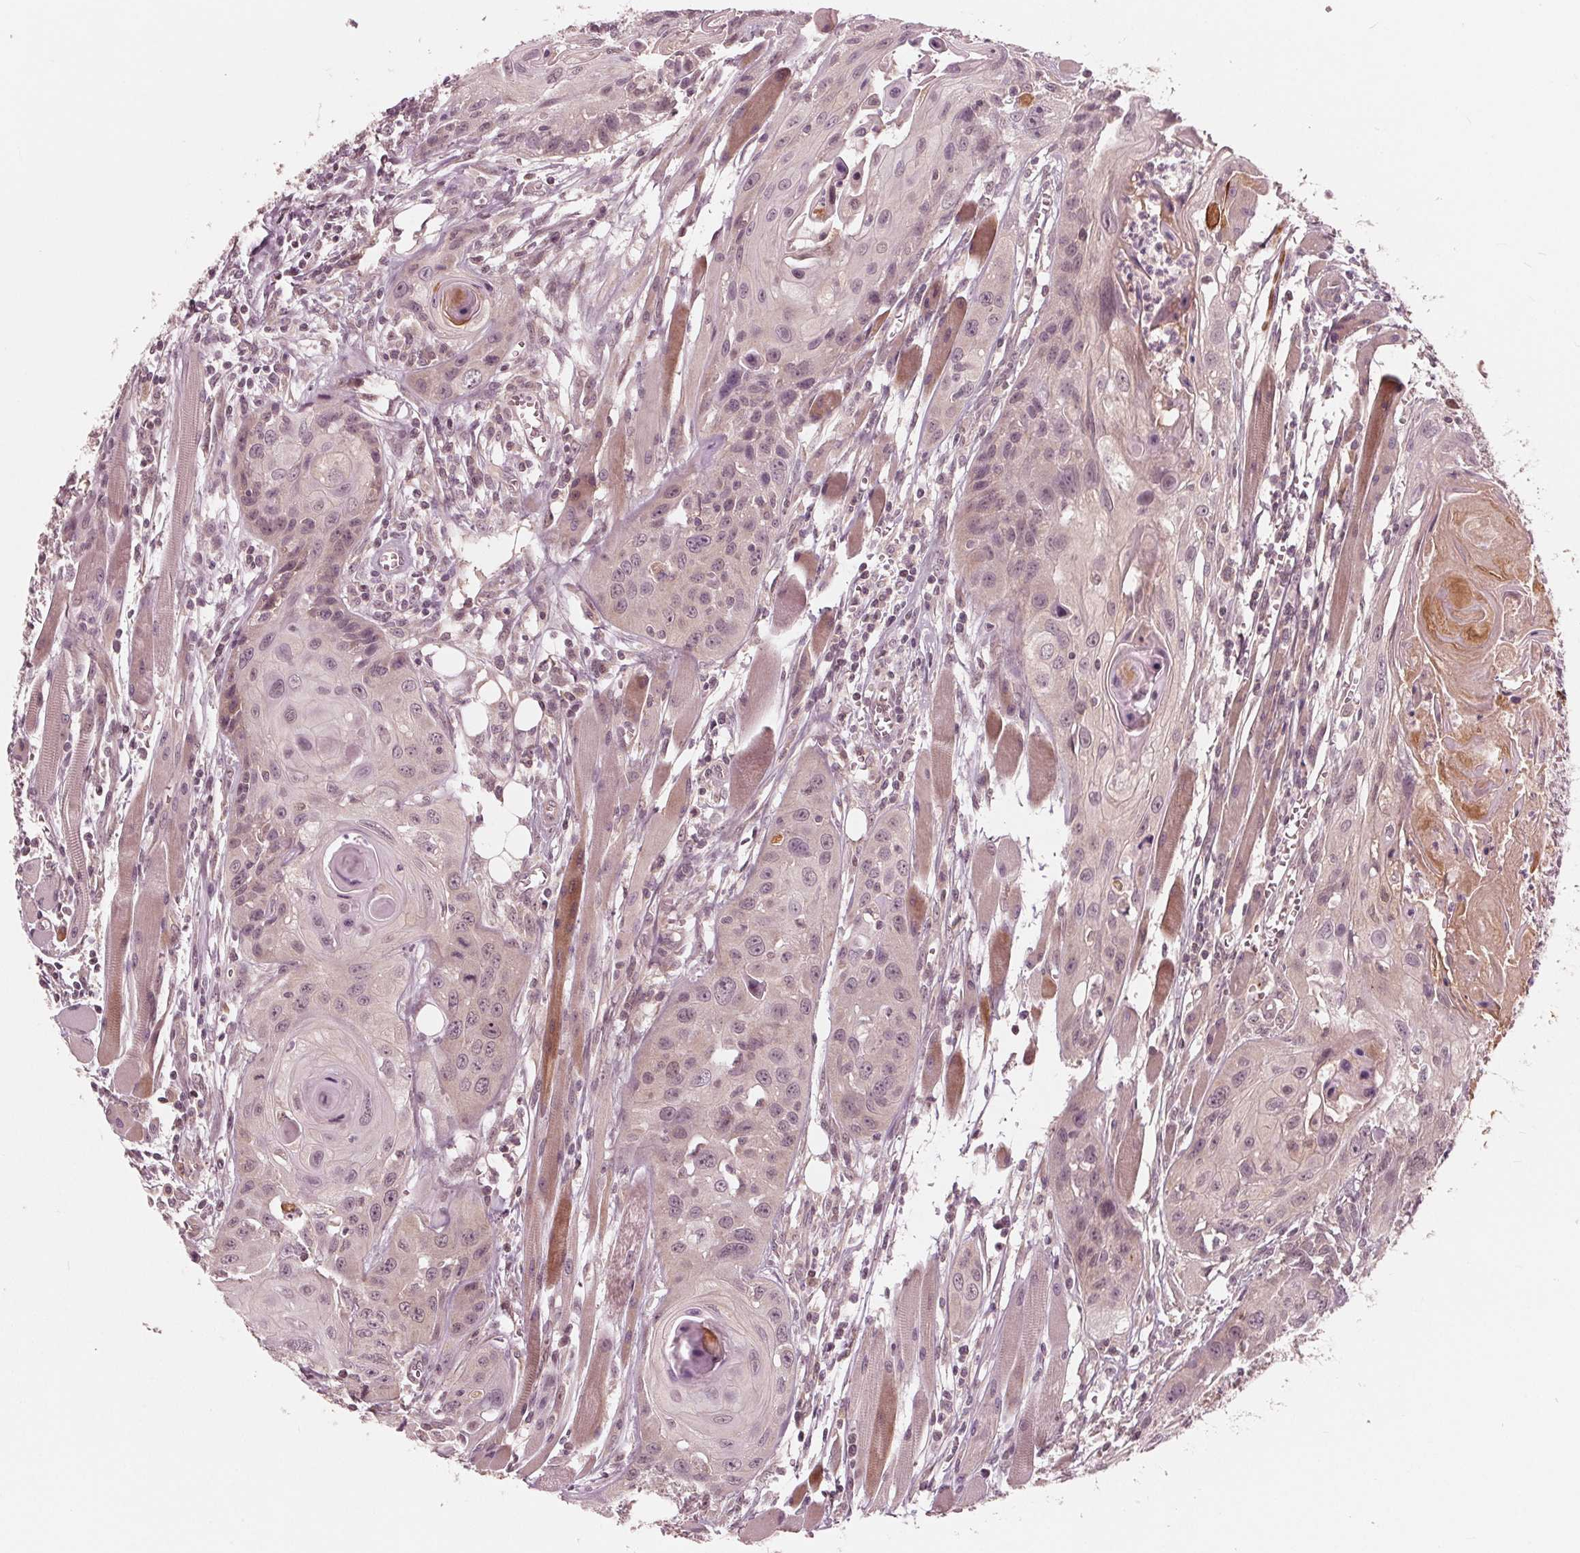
{"staining": {"intensity": "negative", "quantity": "none", "location": "none"}, "tissue": "head and neck cancer", "cell_type": "Tumor cells", "image_type": "cancer", "snomed": [{"axis": "morphology", "description": "Squamous cell carcinoma, NOS"}, {"axis": "topography", "description": "Oral tissue"}, {"axis": "topography", "description": "Head-Neck"}], "caption": "Tumor cells are negative for brown protein staining in squamous cell carcinoma (head and neck).", "gene": "UBALD1", "patient": {"sex": "male", "age": 58}}